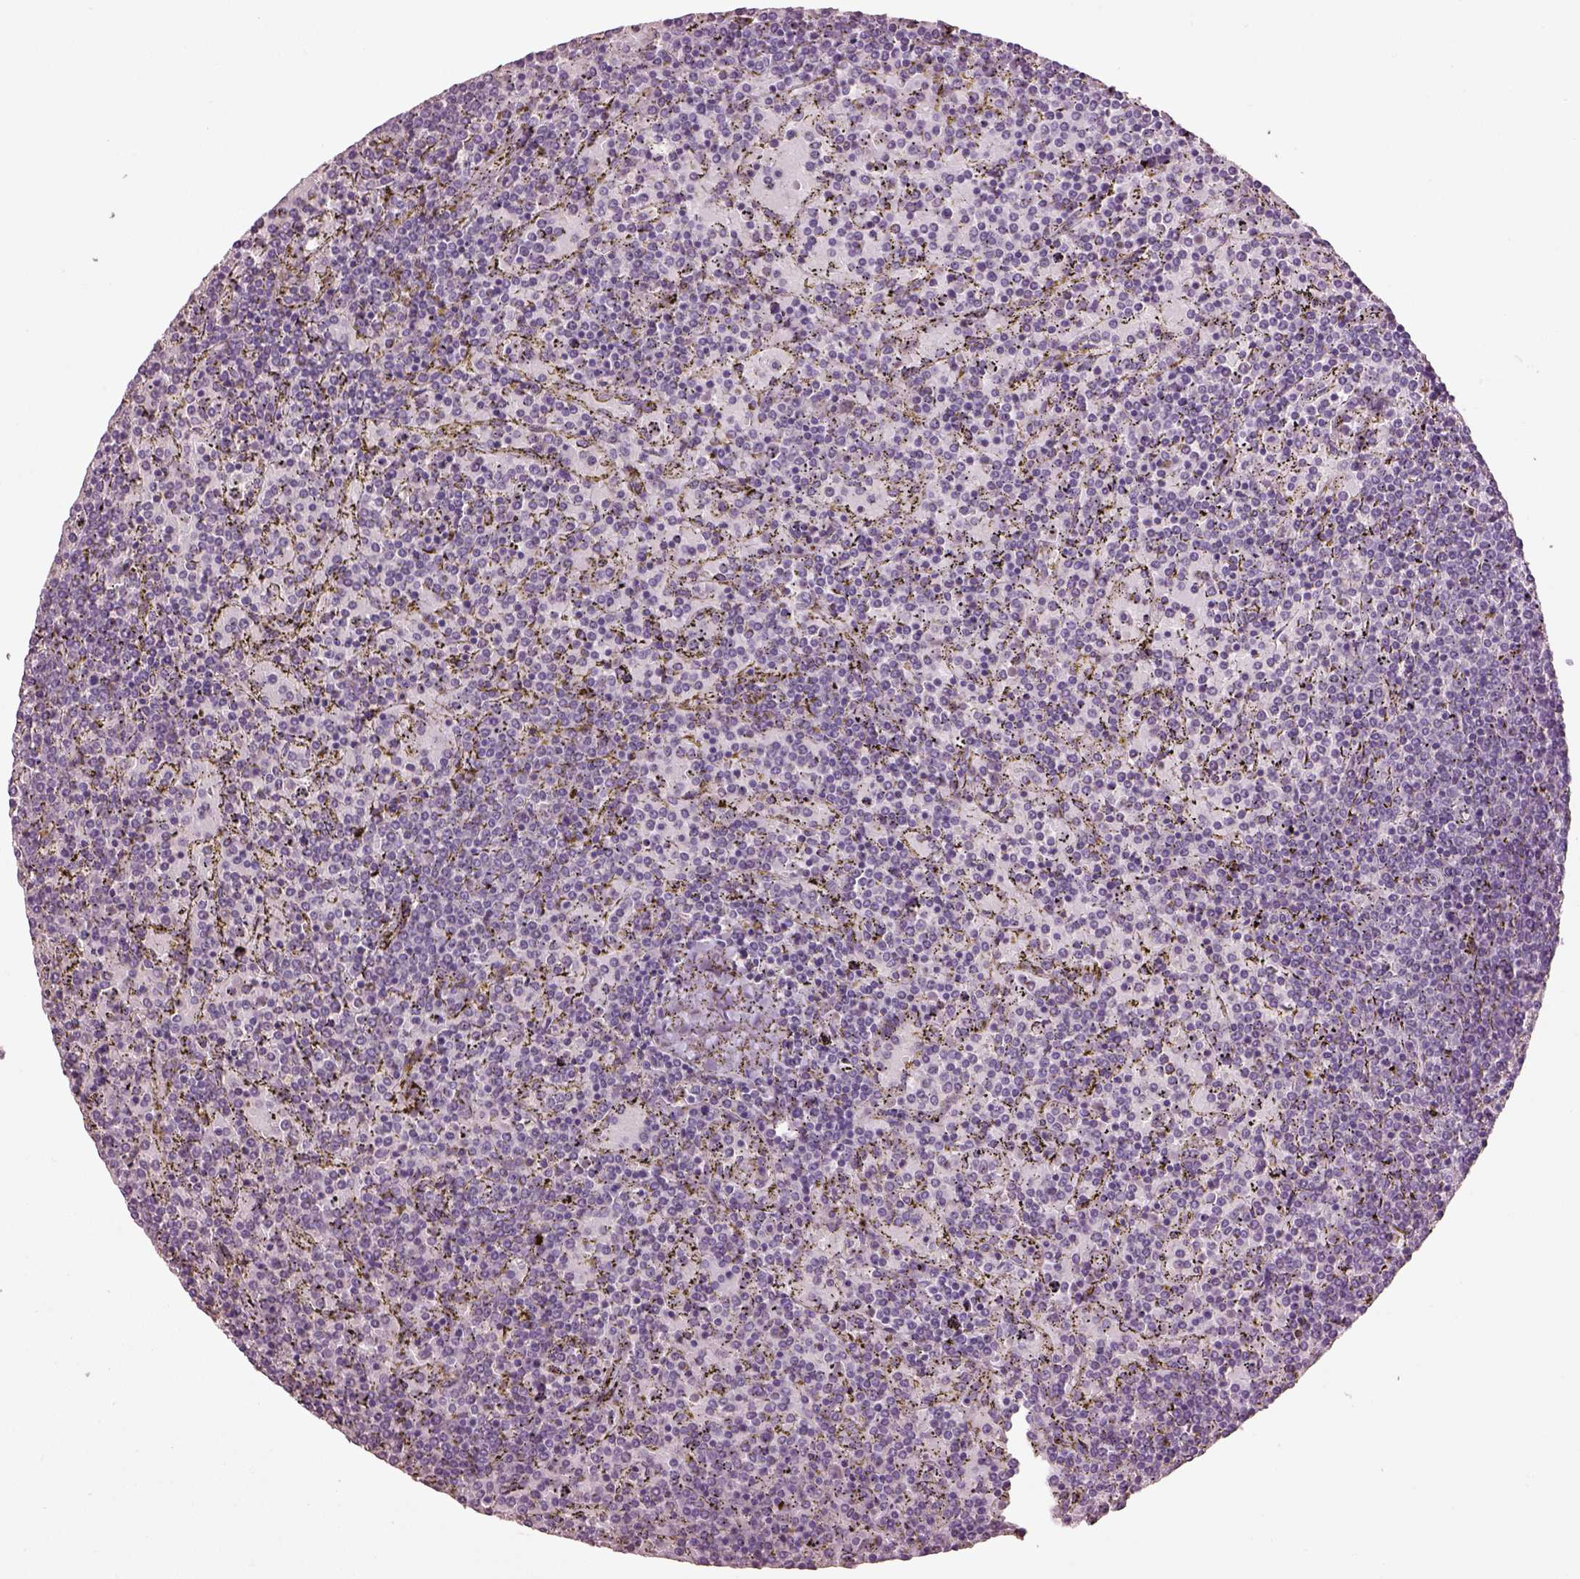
{"staining": {"intensity": "negative", "quantity": "none", "location": "none"}, "tissue": "lymphoma", "cell_type": "Tumor cells", "image_type": "cancer", "snomed": [{"axis": "morphology", "description": "Malignant lymphoma, non-Hodgkin's type, Low grade"}, {"axis": "topography", "description": "Spleen"}], "caption": "Human malignant lymphoma, non-Hodgkin's type (low-grade) stained for a protein using immunohistochemistry (IHC) demonstrates no staining in tumor cells.", "gene": "KCNIP3", "patient": {"sex": "female", "age": 77}}